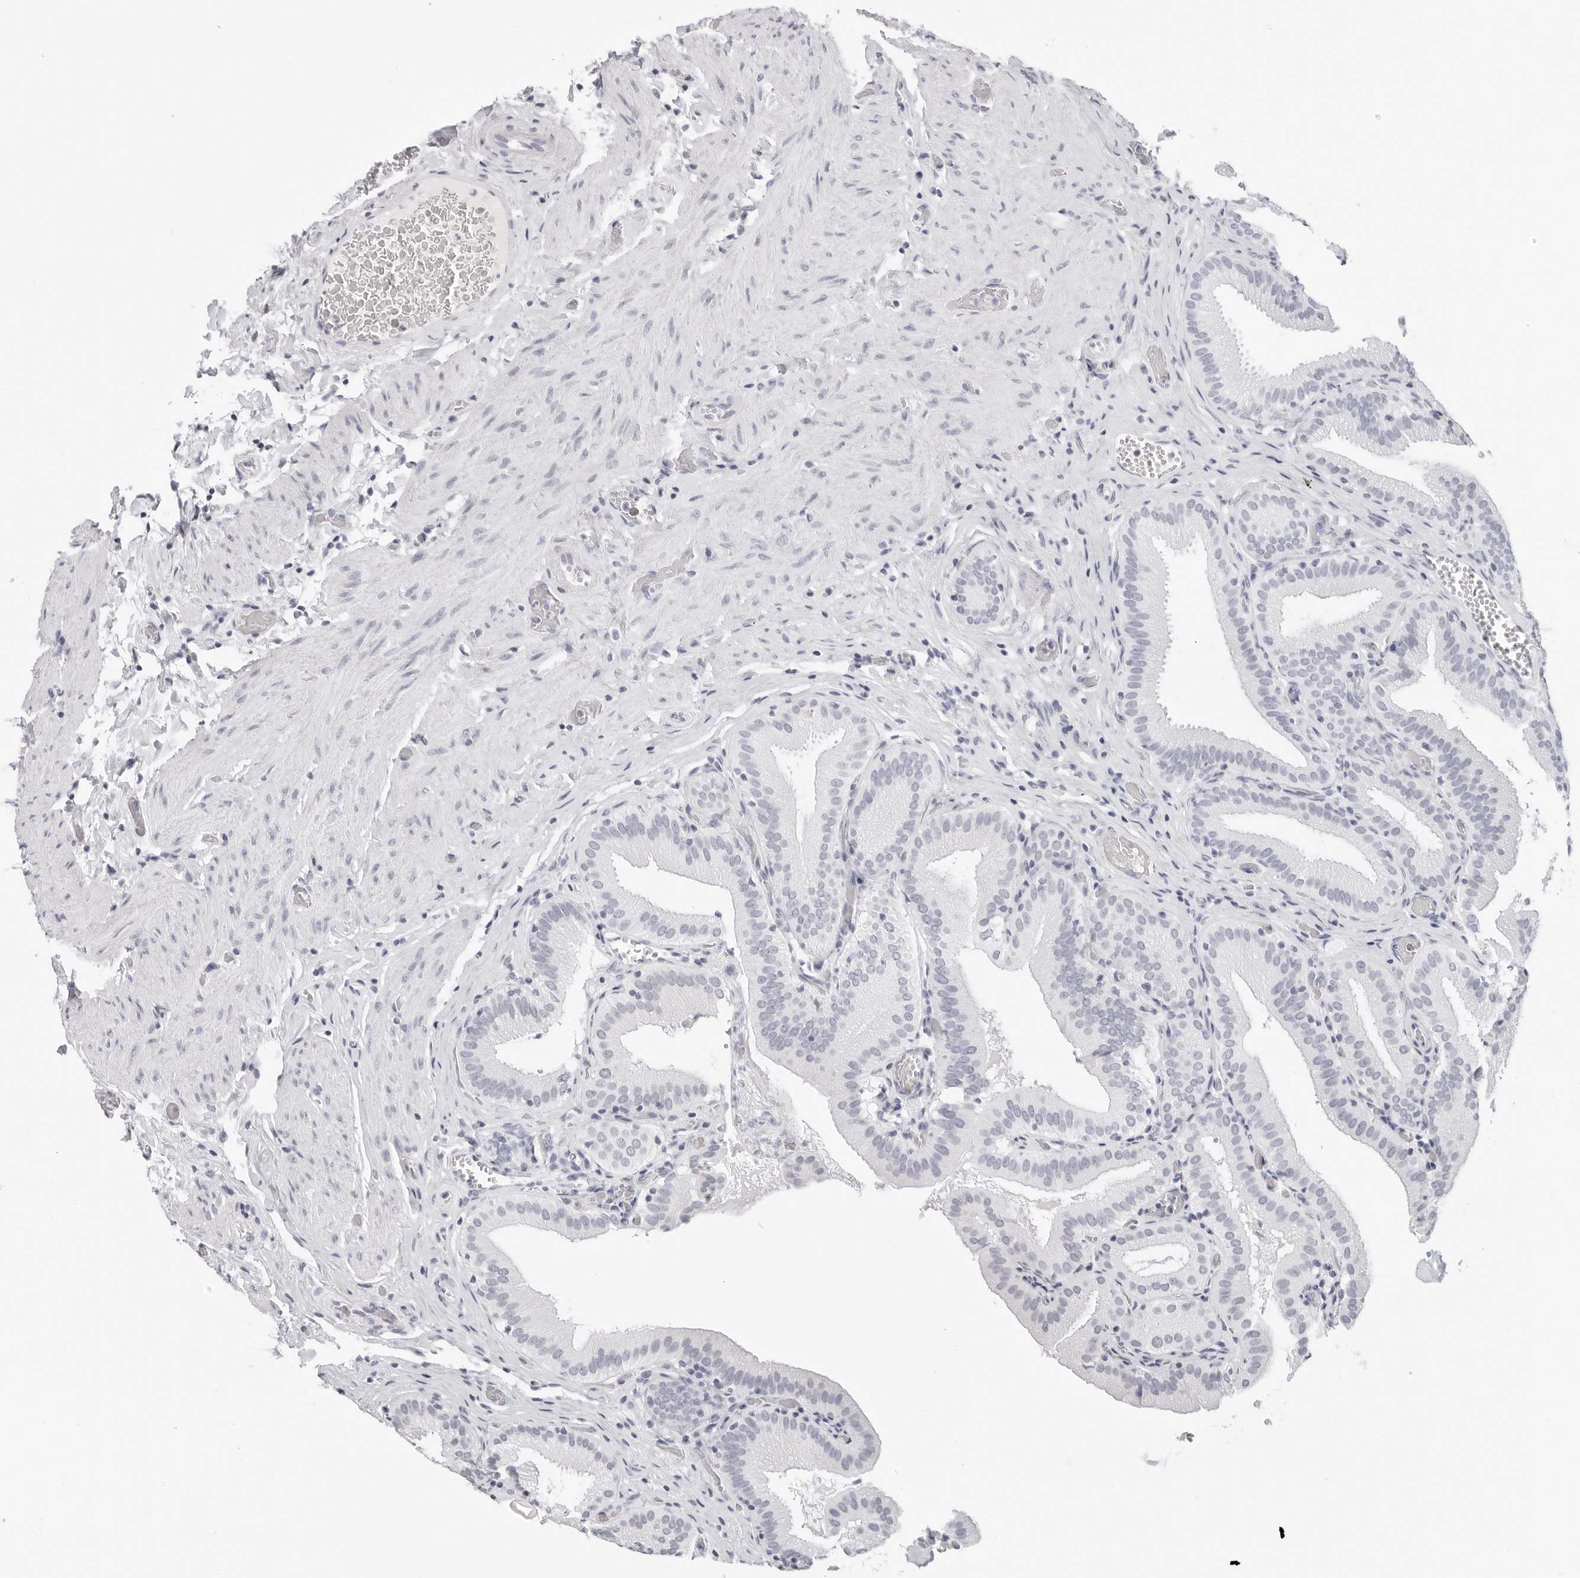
{"staining": {"intensity": "negative", "quantity": "none", "location": "none"}, "tissue": "gallbladder", "cell_type": "Glandular cells", "image_type": "normal", "snomed": [{"axis": "morphology", "description": "Normal tissue, NOS"}, {"axis": "topography", "description": "Gallbladder"}], "caption": "This is a image of IHC staining of unremarkable gallbladder, which shows no staining in glandular cells. Nuclei are stained in blue.", "gene": "AGMAT", "patient": {"sex": "male", "age": 54}}